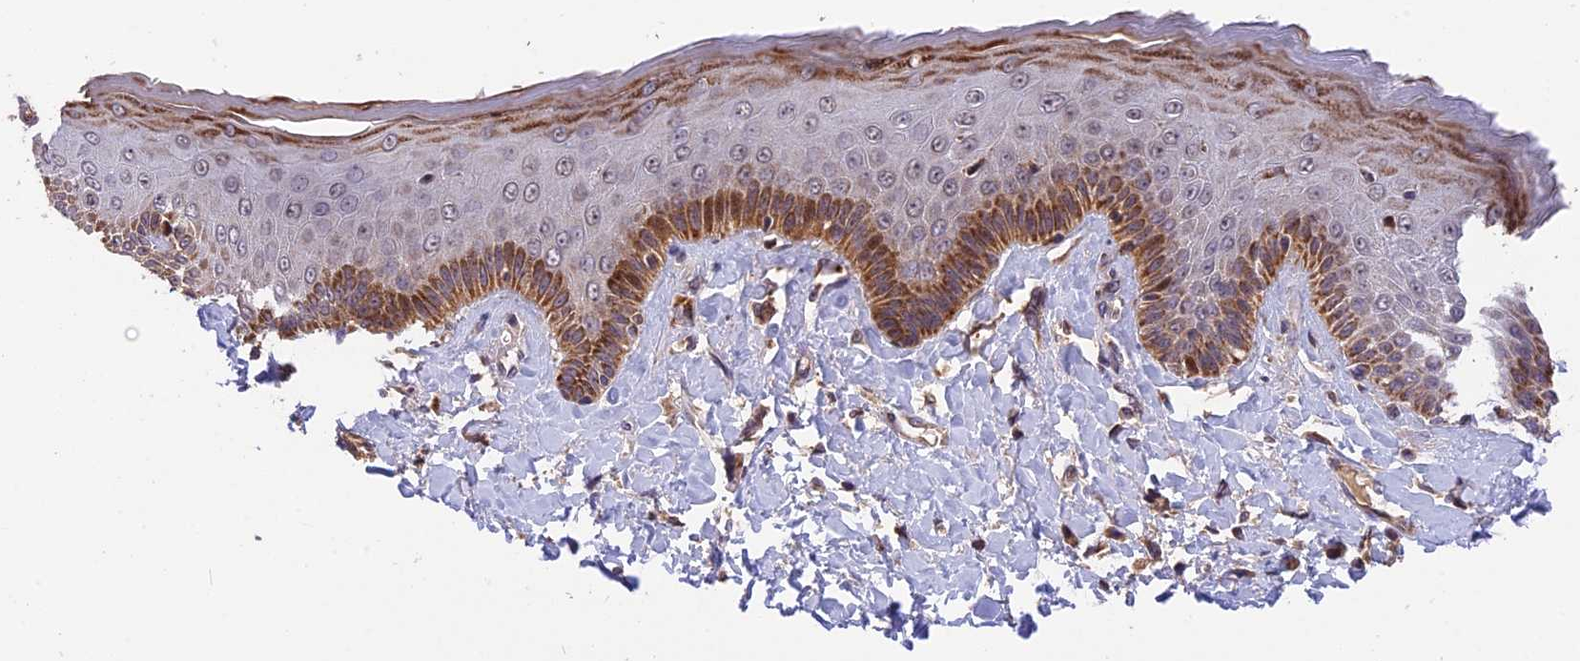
{"staining": {"intensity": "moderate", "quantity": ">75%", "location": "cytoplasmic/membranous,nuclear"}, "tissue": "skin", "cell_type": "Epidermal cells", "image_type": "normal", "snomed": [{"axis": "morphology", "description": "Normal tissue, NOS"}, {"axis": "topography", "description": "Anal"}], "caption": "The immunohistochemical stain labels moderate cytoplasmic/membranous,nuclear positivity in epidermal cells of benign skin.", "gene": "RERGL", "patient": {"sex": "male", "age": 69}}